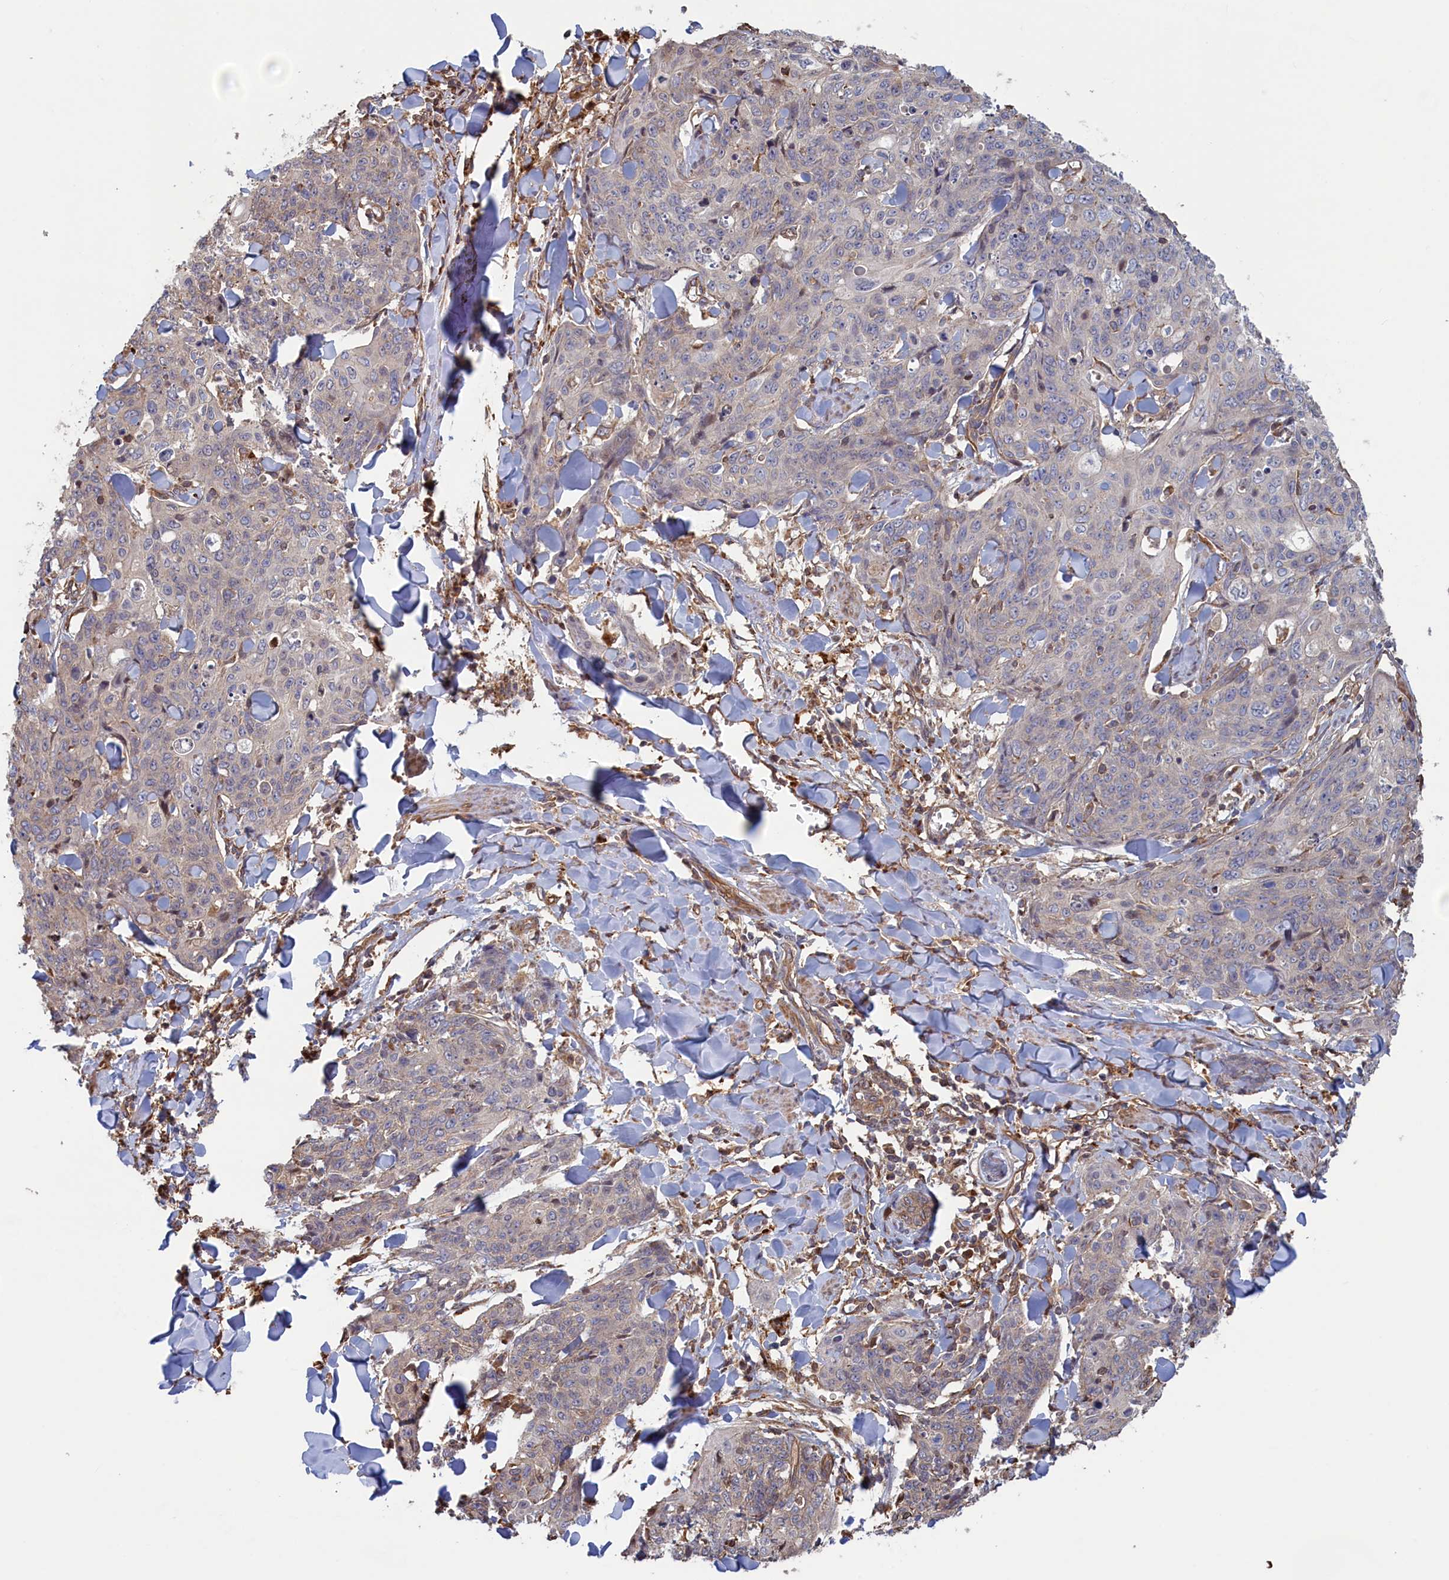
{"staining": {"intensity": "negative", "quantity": "none", "location": "none"}, "tissue": "skin cancer", "cell_type": "Tumor cells", "image_type": "cancer", "snomed": [{"axis": "morphology", "description": "Squamous cell carcinoma, NOS"}, {"axis": "topography", "description": "Skin"}, {"axis": "topography", "description": "Vulva"}], "caption": "The photomicrograph exhibits no significant positivity in tumor cells of skin squamous cell carcinoma.", "gene": "RILPL1", "patient": {"sex": "female", "age": 85}}